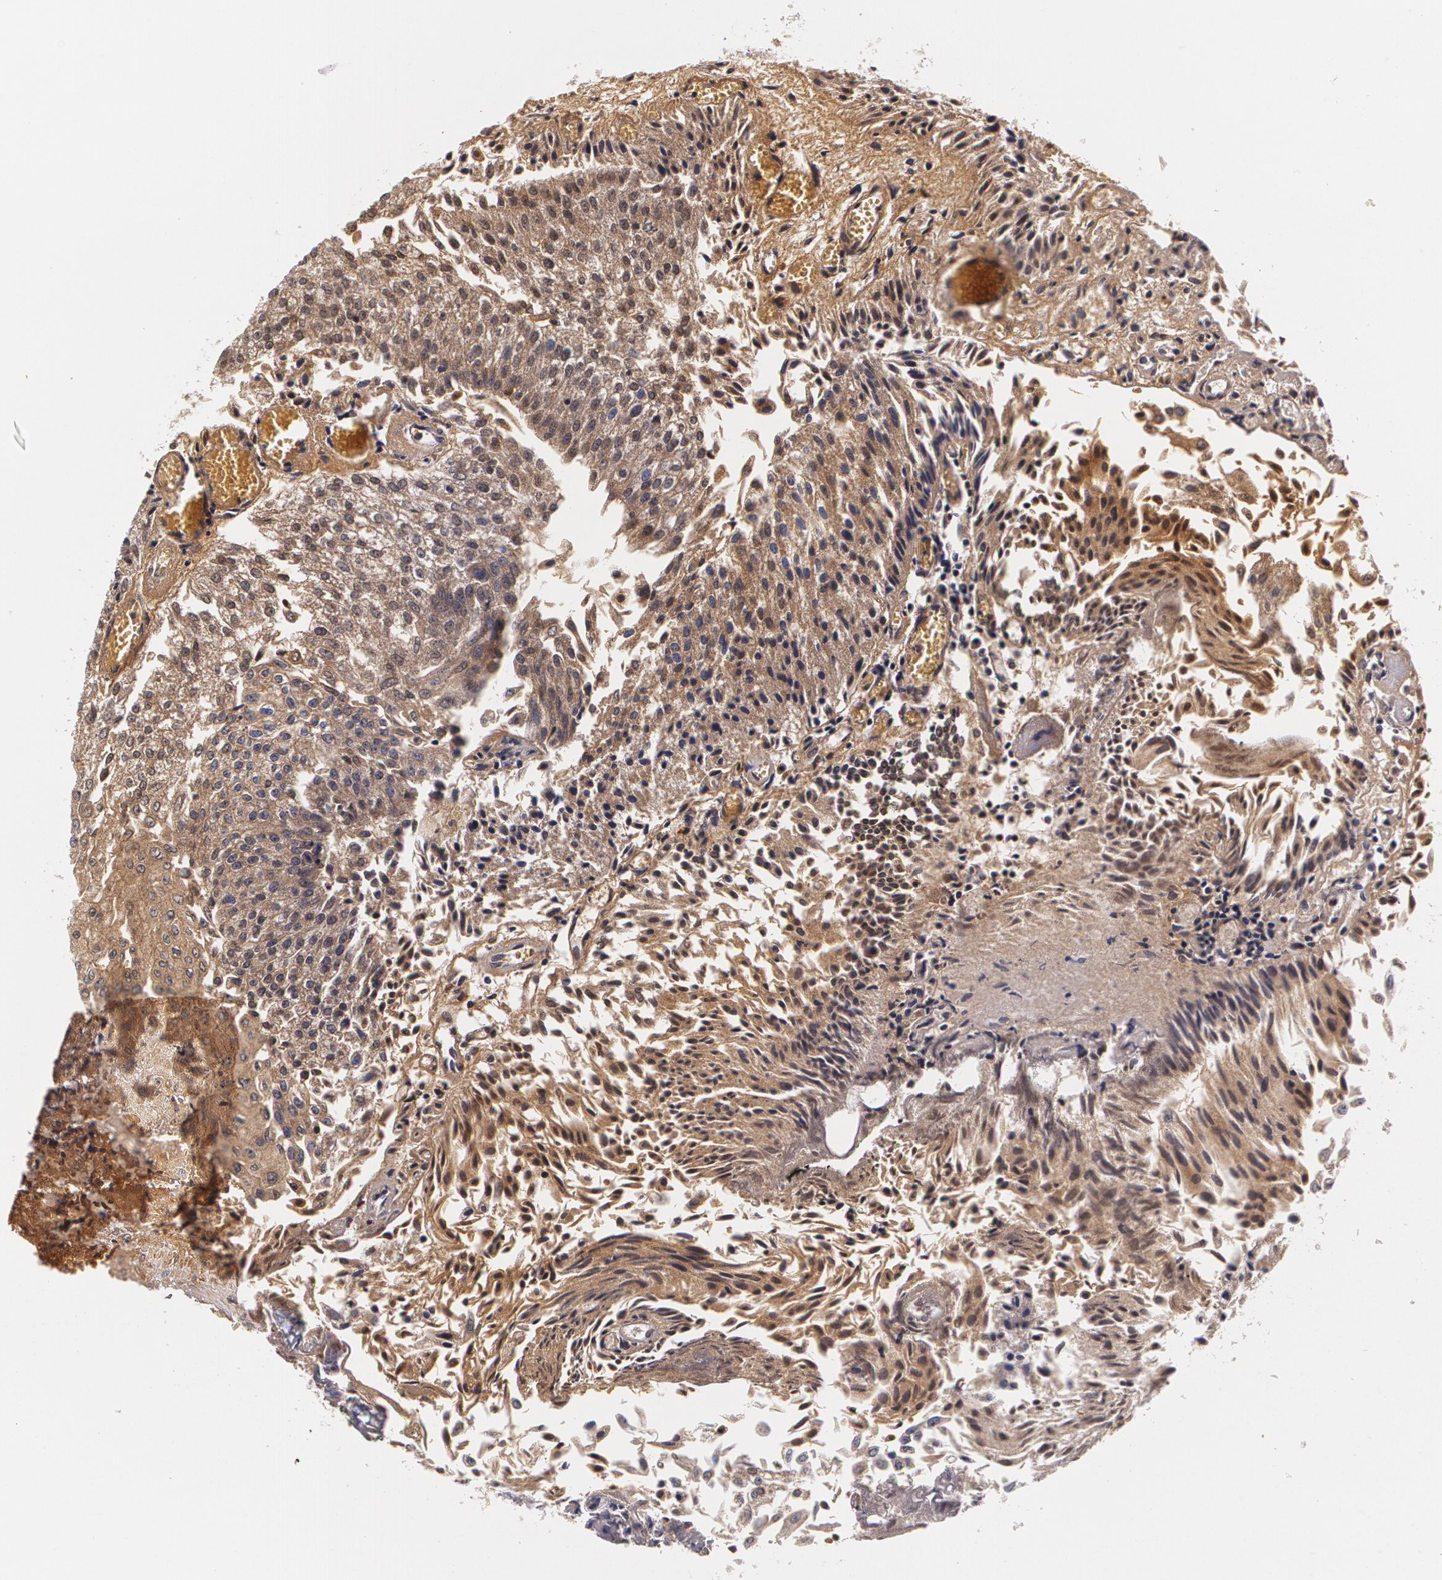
{"staining": {"intensity": "weak", "quantity": ">75%", "location": "cytoplasmic/membranous"}, "tissue": "urothelial cancer", "cell_type": "Tumor cells", "image_type": "cancer", "snomed": [{"axis": "morphology", "description": "Urothelial carcinoma, Low grade"}, {"axis": "topography", "description": "Urinary bladder"}], "caption": "Tumor cells demonstrate weak cytoplasmic/membranous staining in about >75% of cells in low-grade urothelial carcinoma.", "gene": "TTR", "patient": {"sex": "male", "age": 86}}